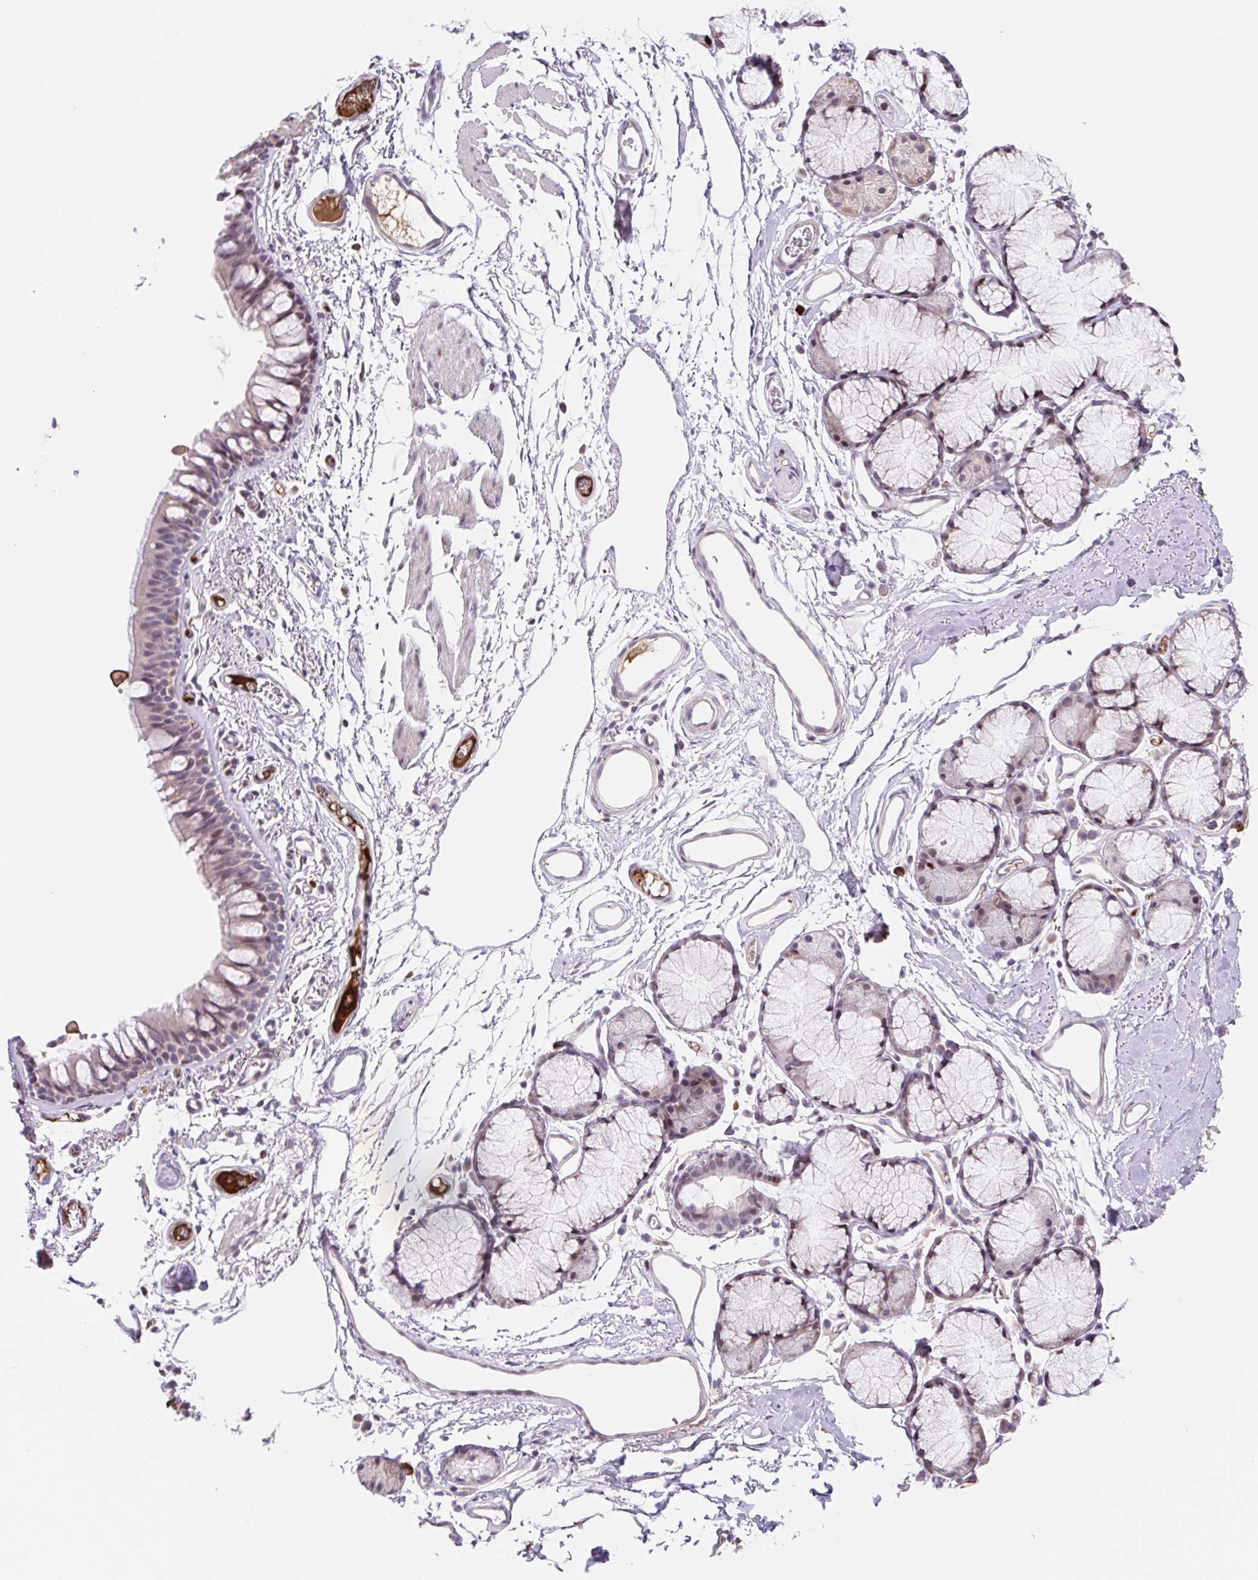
{"staining": {"intensity": "weak", "quantity": "25%-75%", "location": "nuclear"}, "tissue": "bronchus", "cell_type": "Respiratory epithelial cells", "image_type": "normal", "snomed": [{"axis": "morphology", "description": "Normal tissue, NOS"}, {"axis": "topography", "description": "Cartilage tissue"}, {"axis": "topography", "description": "Bronchus"}], "caption": "Unremarkable bronchus was stained to show a protein in brown. There is low levels of weak nuclear expression in about 25%-75% of respiratory epithelial cells.", "gene": "TPRG1", "patient": {"sex": "female", "age": 79}}